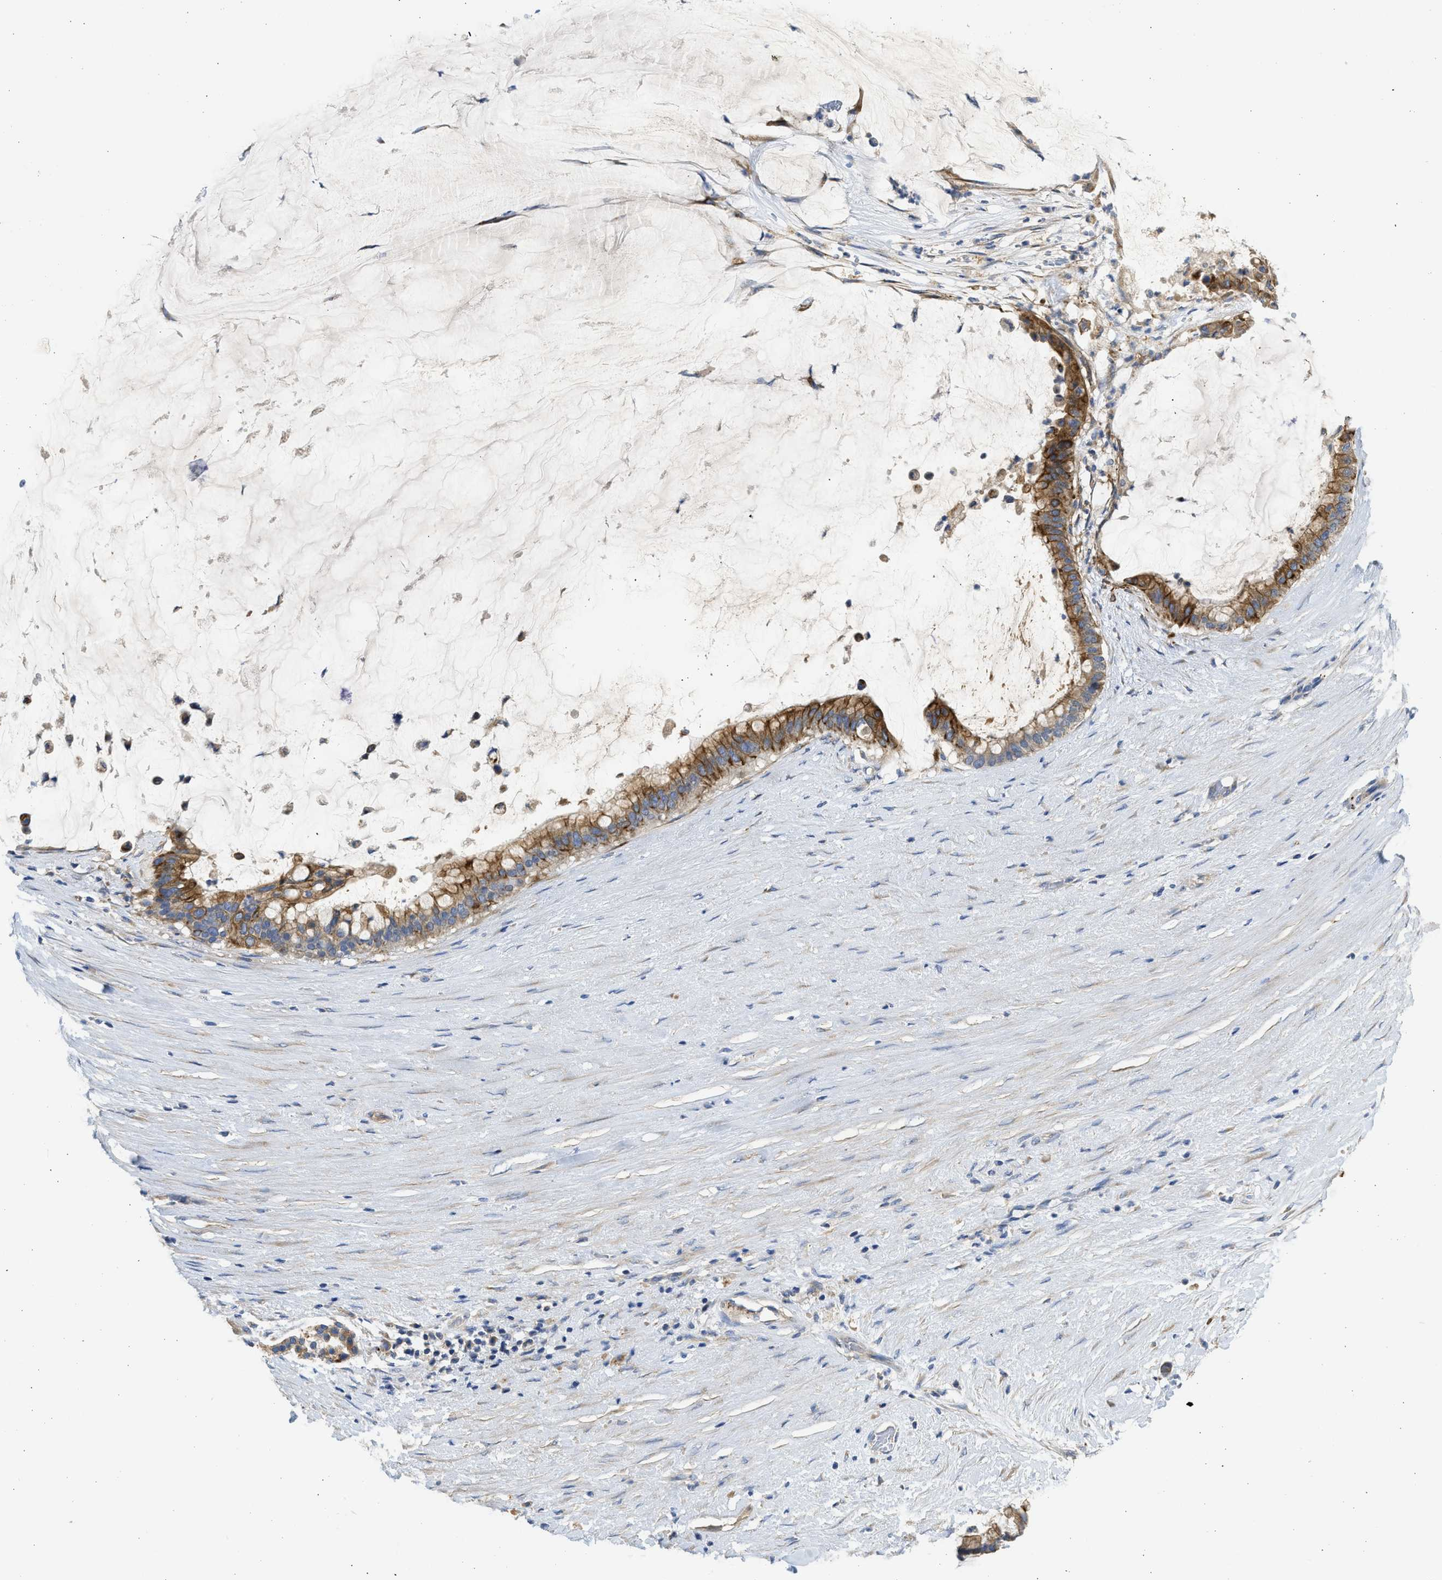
{"staining": {"intensity": "moderate", "quantity": ">75%", "location": "cytoplasmic/membranous"}, "tissue": "pancreatic cancer", "cell_type": "Tumor cells", "image_type": "cancer", "snomed": [{"axis": "morphology", "description": "Adenocarcinoma, NOS"}, {"axis": "topography", "description": "Pancreas"}], "caption": "Protein staining of adenocarcinoma (pancreatic) tissue shows moderate cytoplasmic/membranous positivity in about >75% of tumor cells.", "gene": "CSRNP2", "patient": {"sex": "male", "age": 41}}